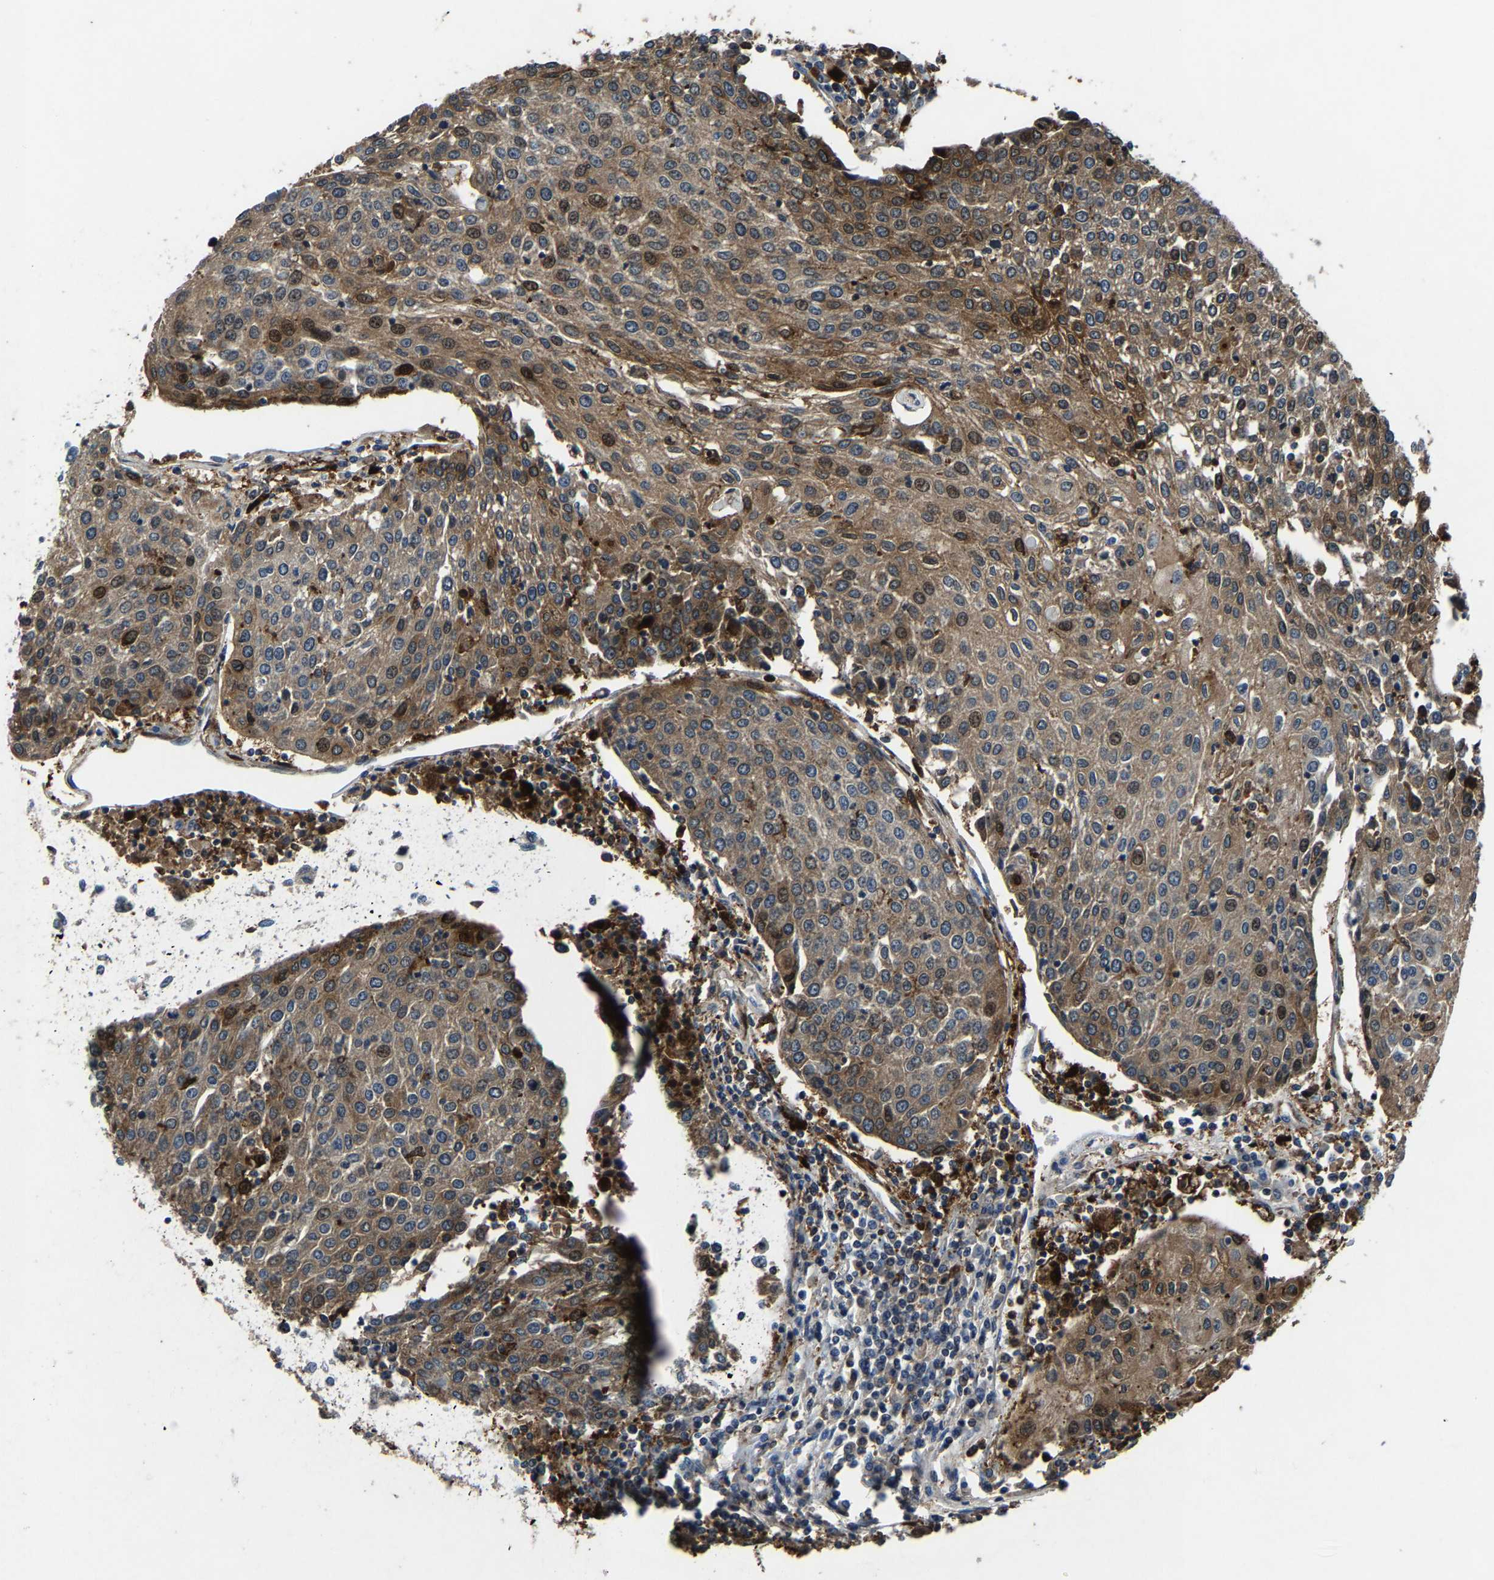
{"staining": {"intensity": "moderate", "quantity": ">75%", "location": "cytoplasmic/membranous"}, "tissue": "urothelial cancer", "cell_type": "Tumor cells", "image_type": "cancer", "snomed": [{"axis": "morphology", "description": "Urothelial carcinoma, High grade"}, {"axis": "topography", "description": "Urinary bladder"}], "caption": "Immunohistochemical staining of human urothelial cancer exhibits medium levels of moderate cytoplasmic/membranous protein staining in approximately >75% of tumor cells.", "gene": "PCNX2", "patient": {"sex": "female", "age": 85}}